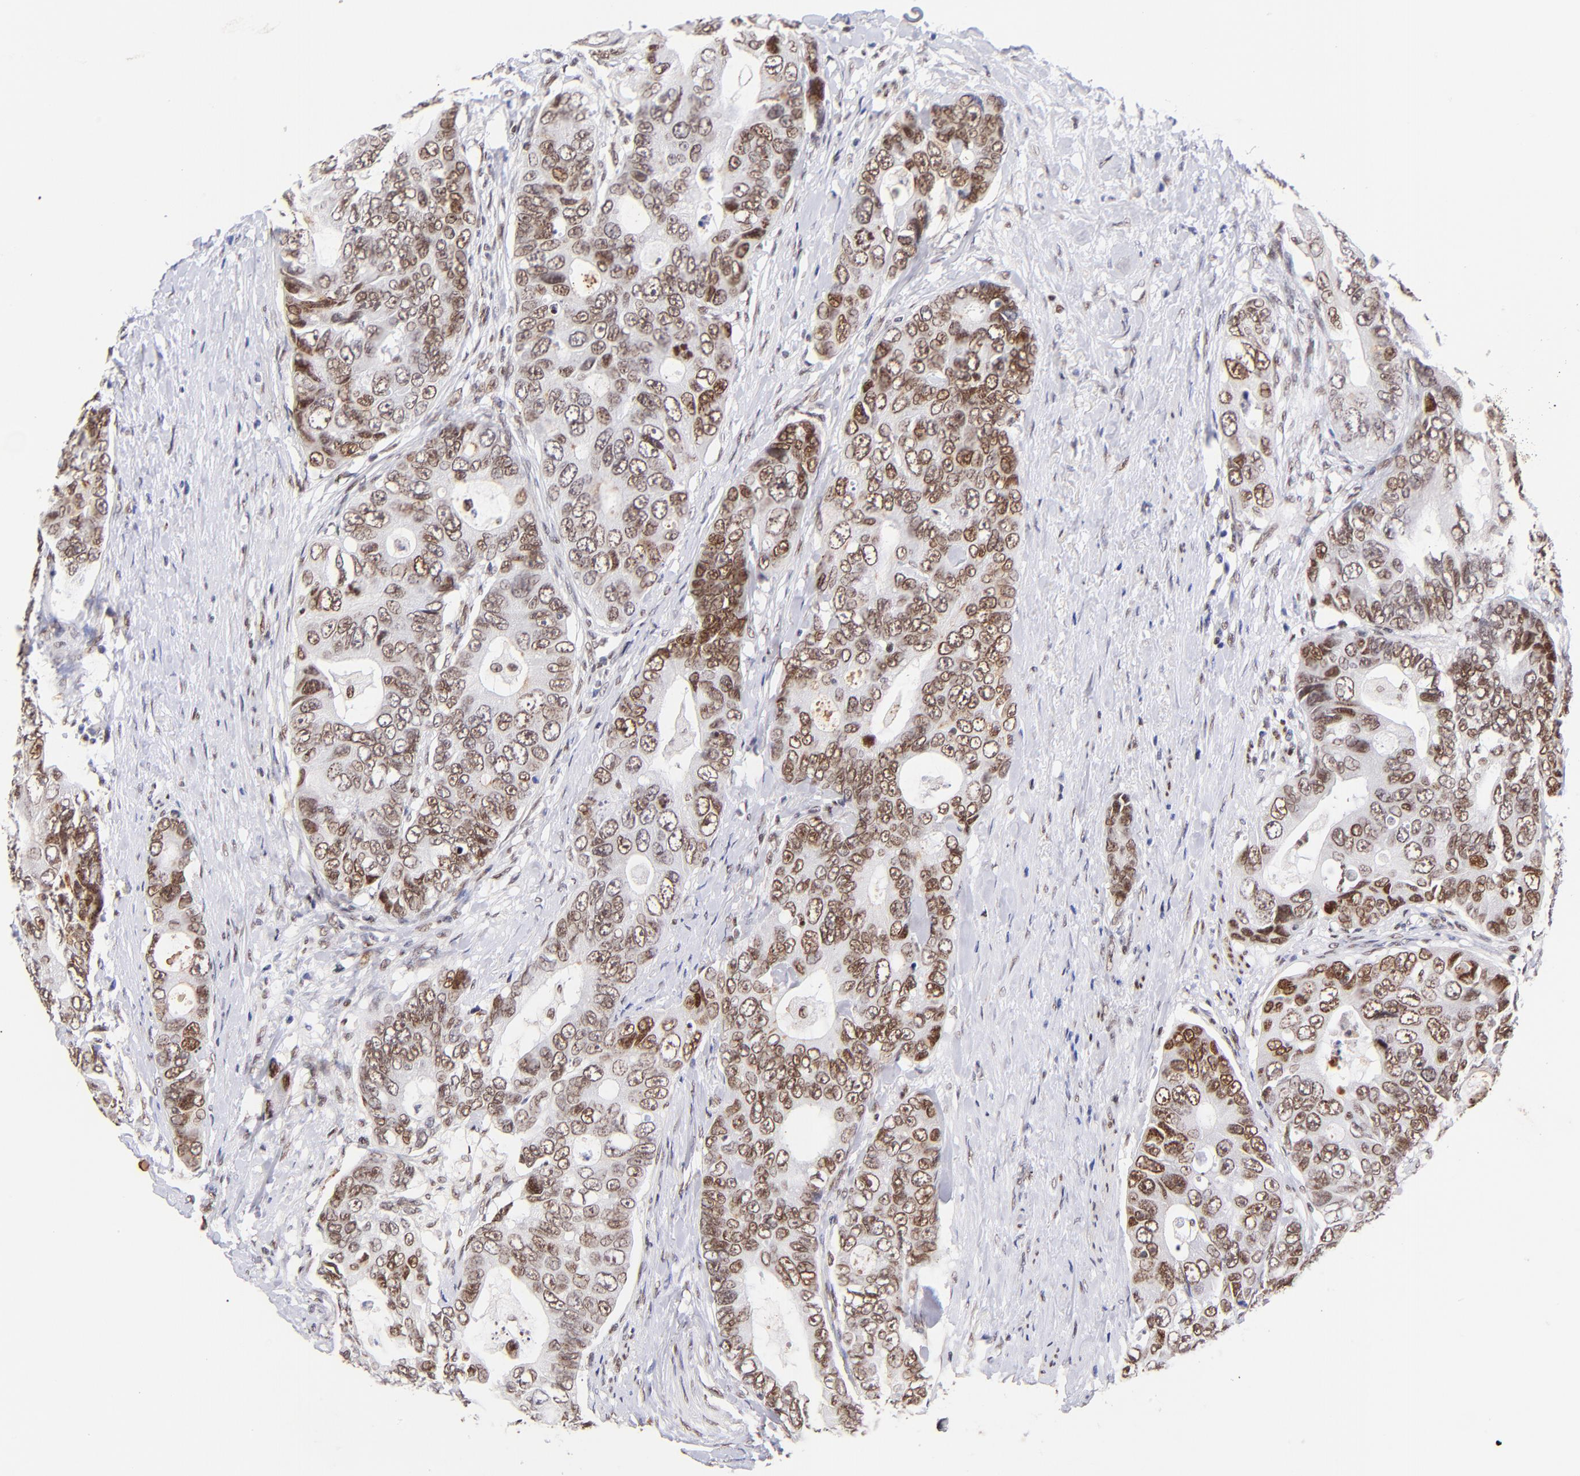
{"staining": {"intensity": "weak", "quantity": "<25%", "location": "nuclear"}, "tissue": "colorectal cancer", "cell_type": "Tumor cells", "image_type": "cancer", "snomed": [{"axis": "morphology", "description": "Adenocarcinoma, NOS"}, {"axis": "topography", "description": "Rectum"}], "caption": "Micrograph shows no protein staining in tumor cells of adenocarcinoma (colorectal) tissue.", "gene": "MIDEAS", "patient": {"sex": "female", "age": 67}}